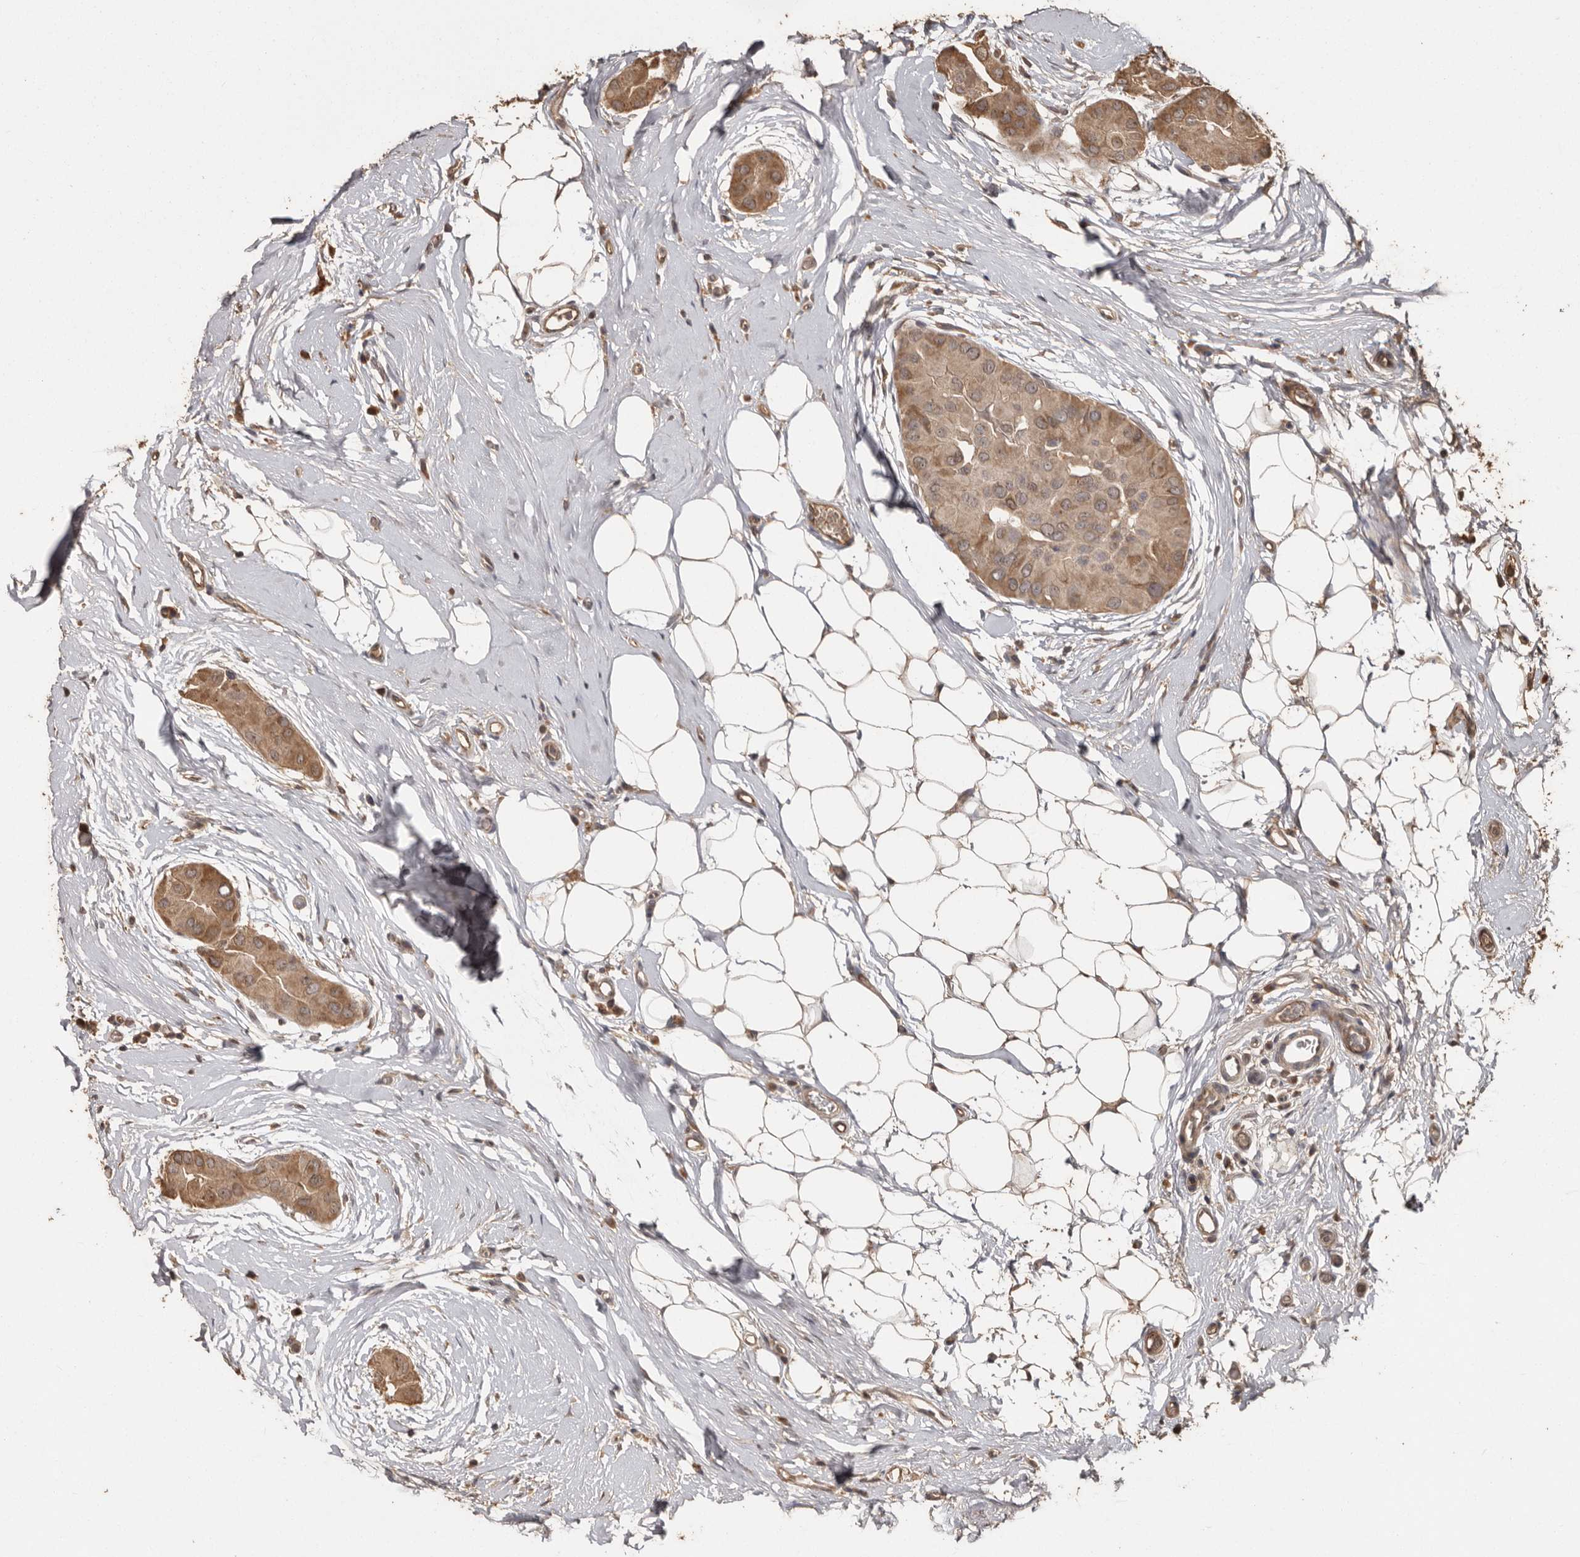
{"staining": {"intensity": "moderate", "quantity": ">75%", "location": "cytoplasmic/membranous,nuclear"}, "tissue": "thyroid cancer", "cell_type": "Tumor cells", "image_type": "cancer", "snomed": [{"axis": "morphology", "description": "Papillary adenocarcinoma, NOS"}, {"axis": "topography", "description": "Thyroid gland"}], "caption": "Immunohistochemistry histopathology image of human thyroid papillary adenocarcinoma stained for a protein (brown), which demonstrates medium levels of moderate cytoplasmic/membranous and nuclear staining in approximately >75% of tumor cells.", "gene": "NUP43", "patient": {"sex": "male", "age": 33}}